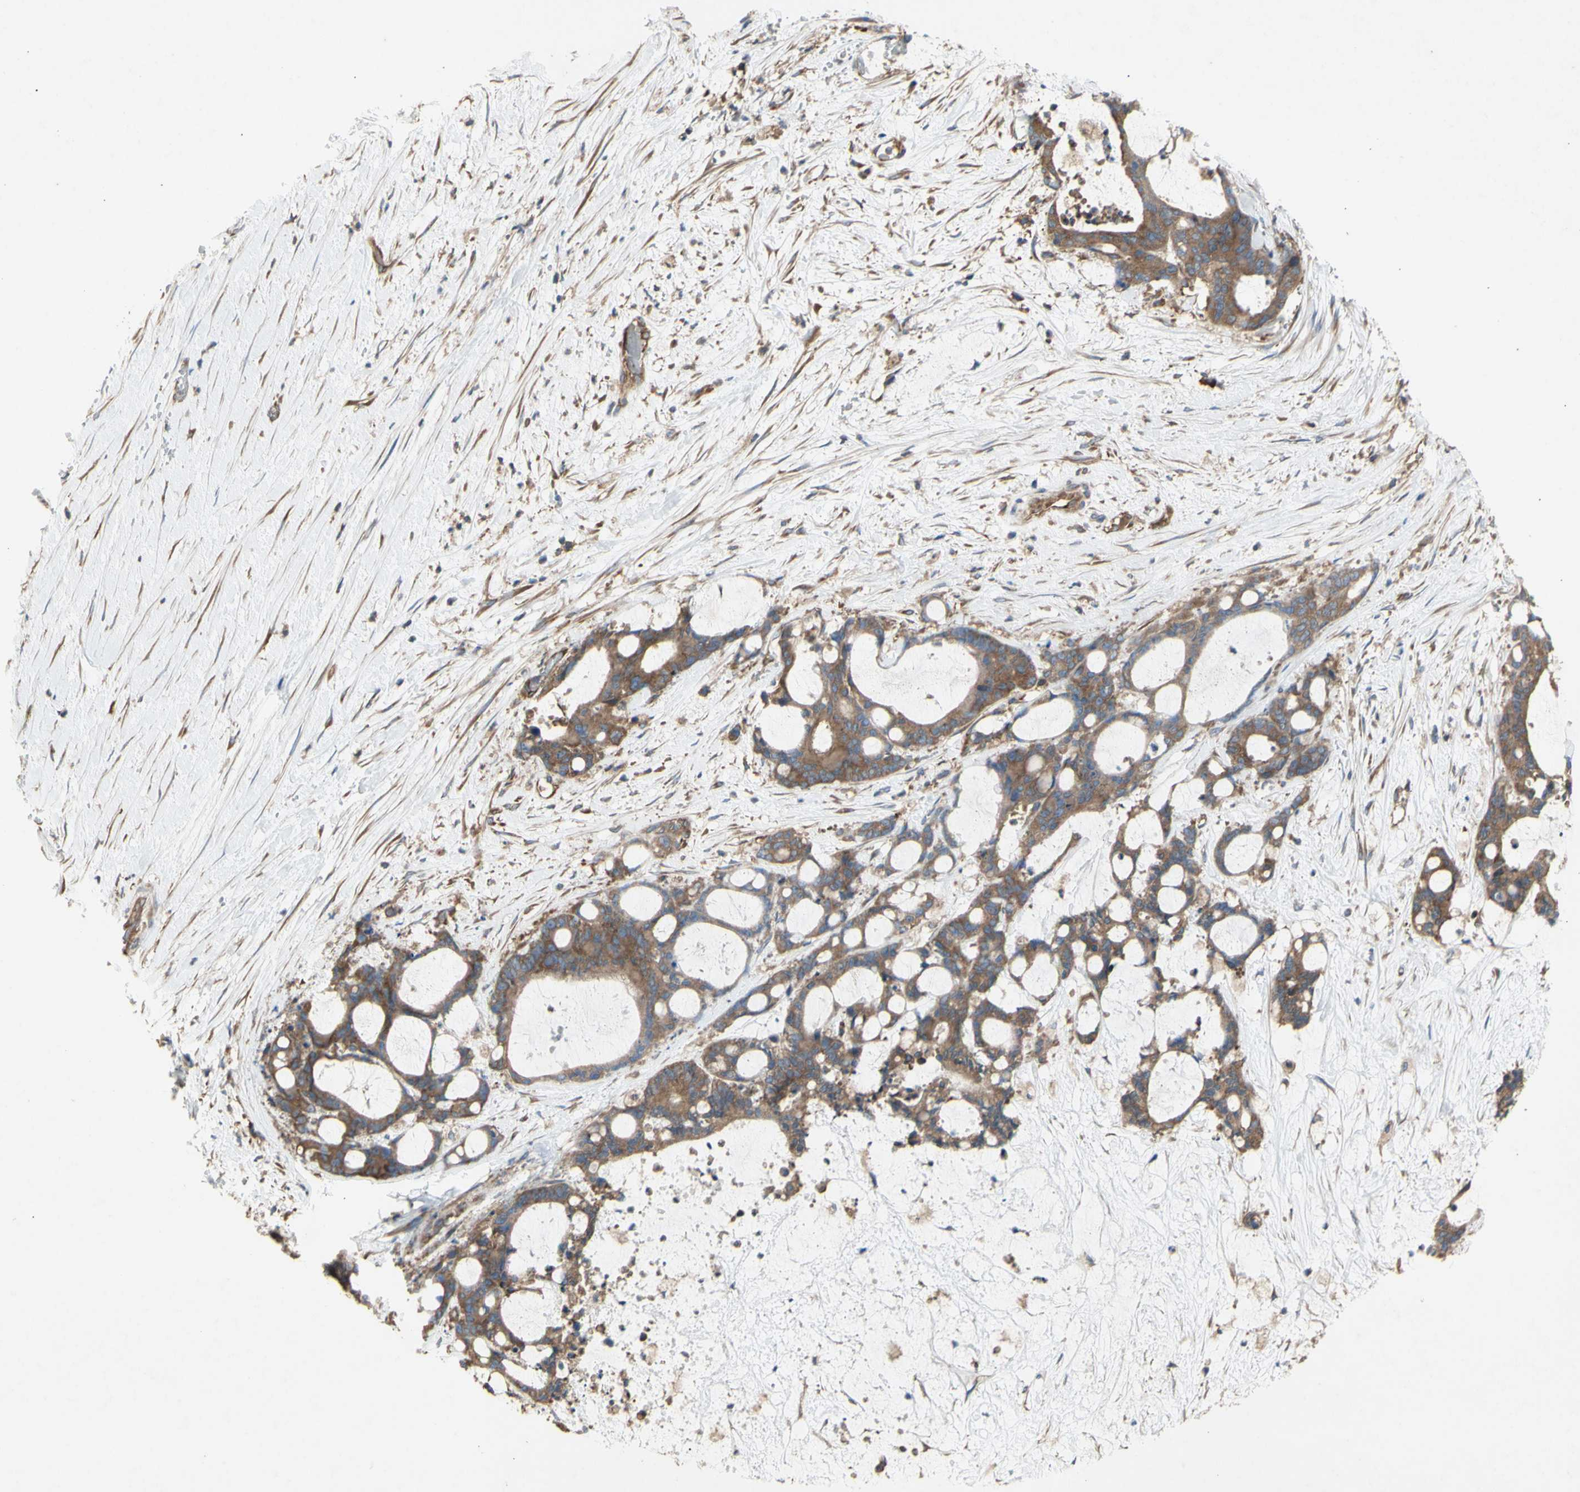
{"staining": {"intensity": "moderate", "quantity": ">75%", "location": "cytoplasmic/membranous"}, "tissue": "liver cancer", "cell_type": "Tumor cells", "image_type": "cancer", "snomed": [{"axis": "morphology", "description": "Cholangiocarcinoma"}, {"axis": "topography", "description": "Liver"}], "caption": "IHC of liver cancer reveals medium levels of moderate cytoplasmic/membranous staining in approximately >75% of tumor cells.", "gene": "KLC1", "patient": {"sex": "female", "age": 73}}